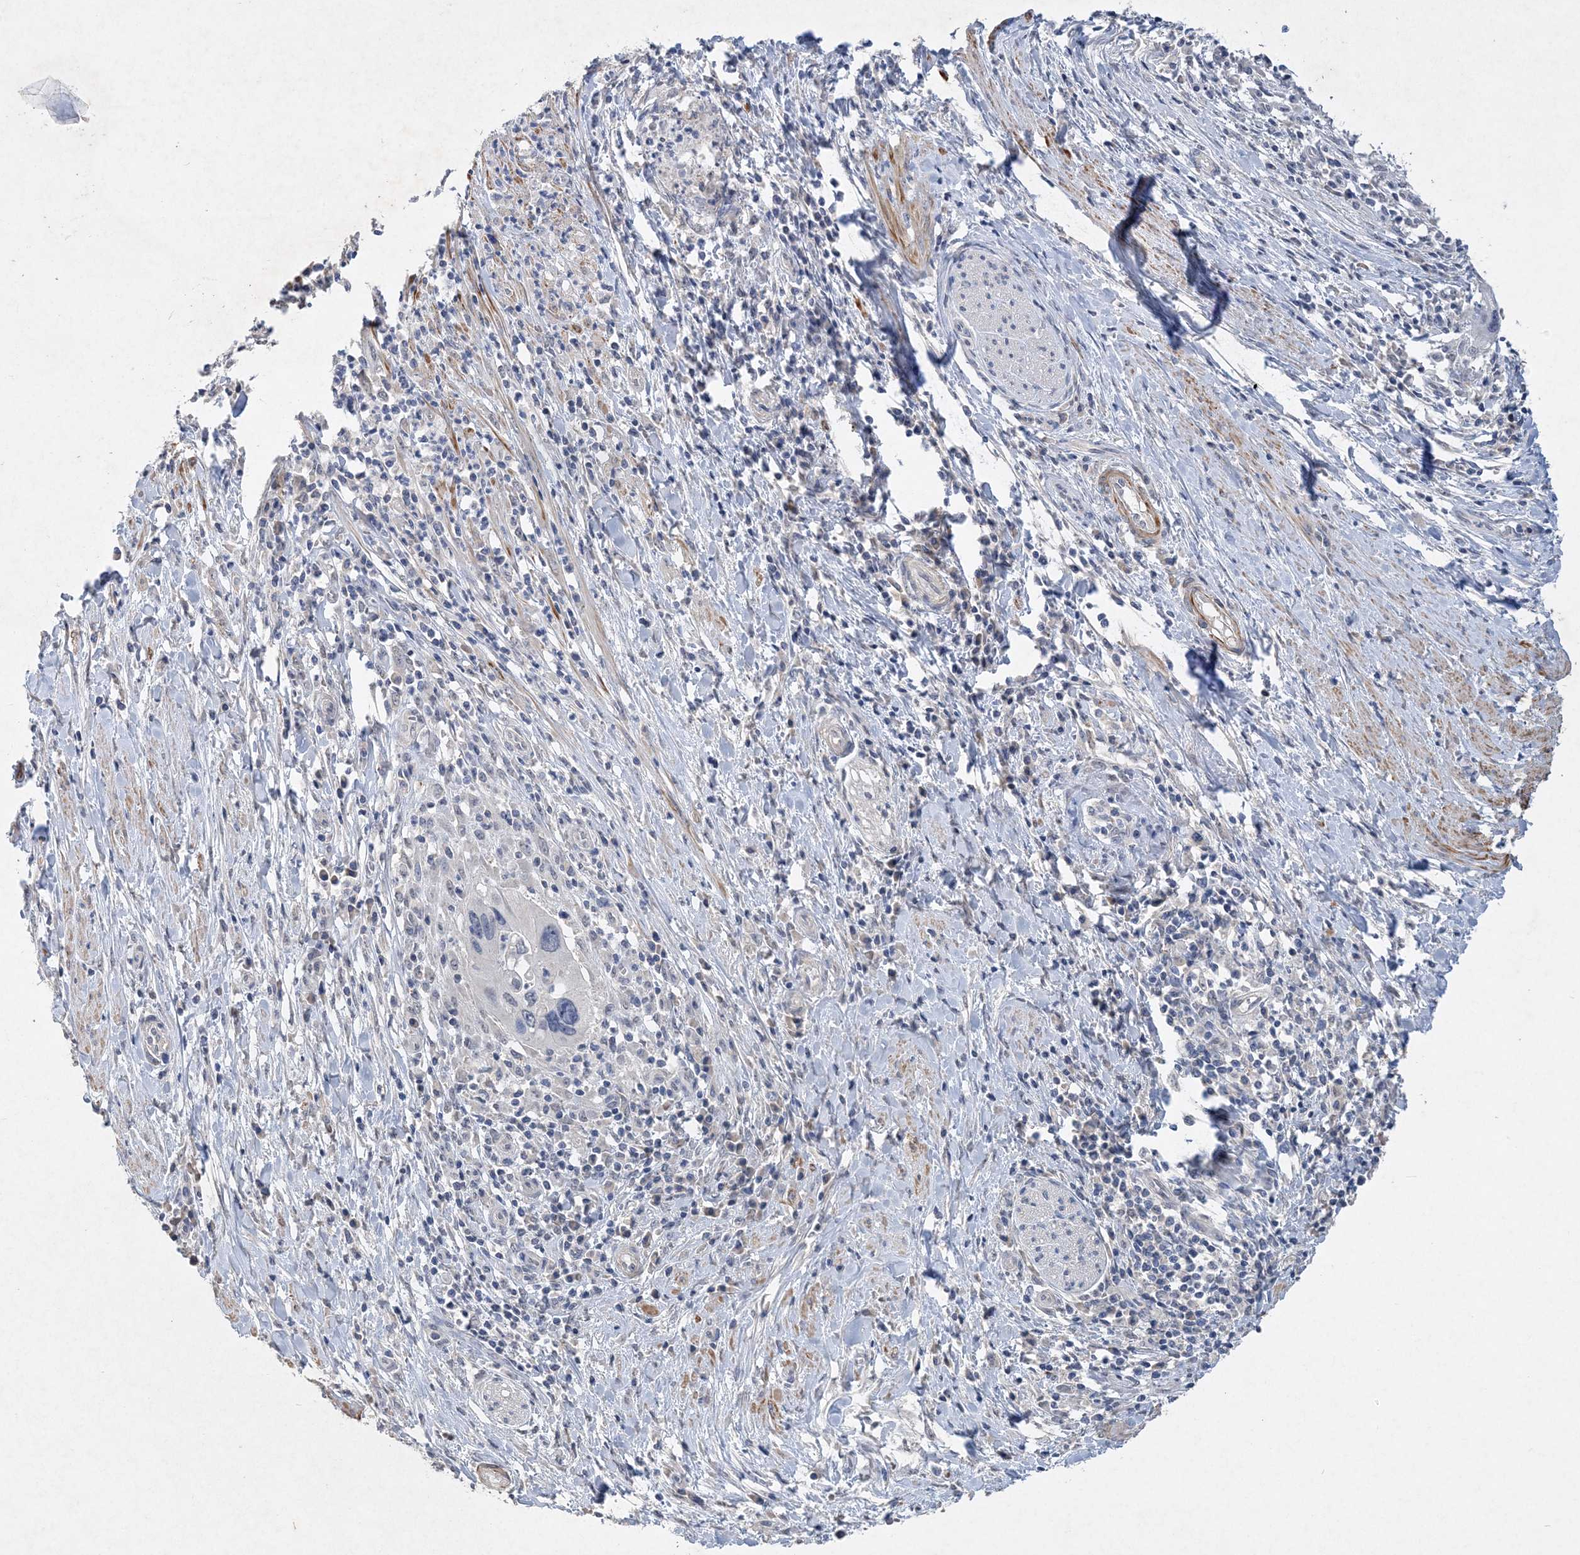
{"staining": {"intensity": "negative", "quantity": "none", "location": "none"}, "tissue": "cervical cancer", "cell_type": "Tumor cells", "image_type": "cancer", "snomed": [{"axis": "morphology", "description": "Squamous cell carcinoma, NOS"}, {"axis": "topography", "description": "Cervix"}], "caption": "A high-resolution photomicrograph shows immunohistochemistry (IHC) staining of cervical cancer, which demonstrates no significant positivity in tumor cells.", "gene": "C11orf58", "patient": {"sex": "female", "age": 38}}